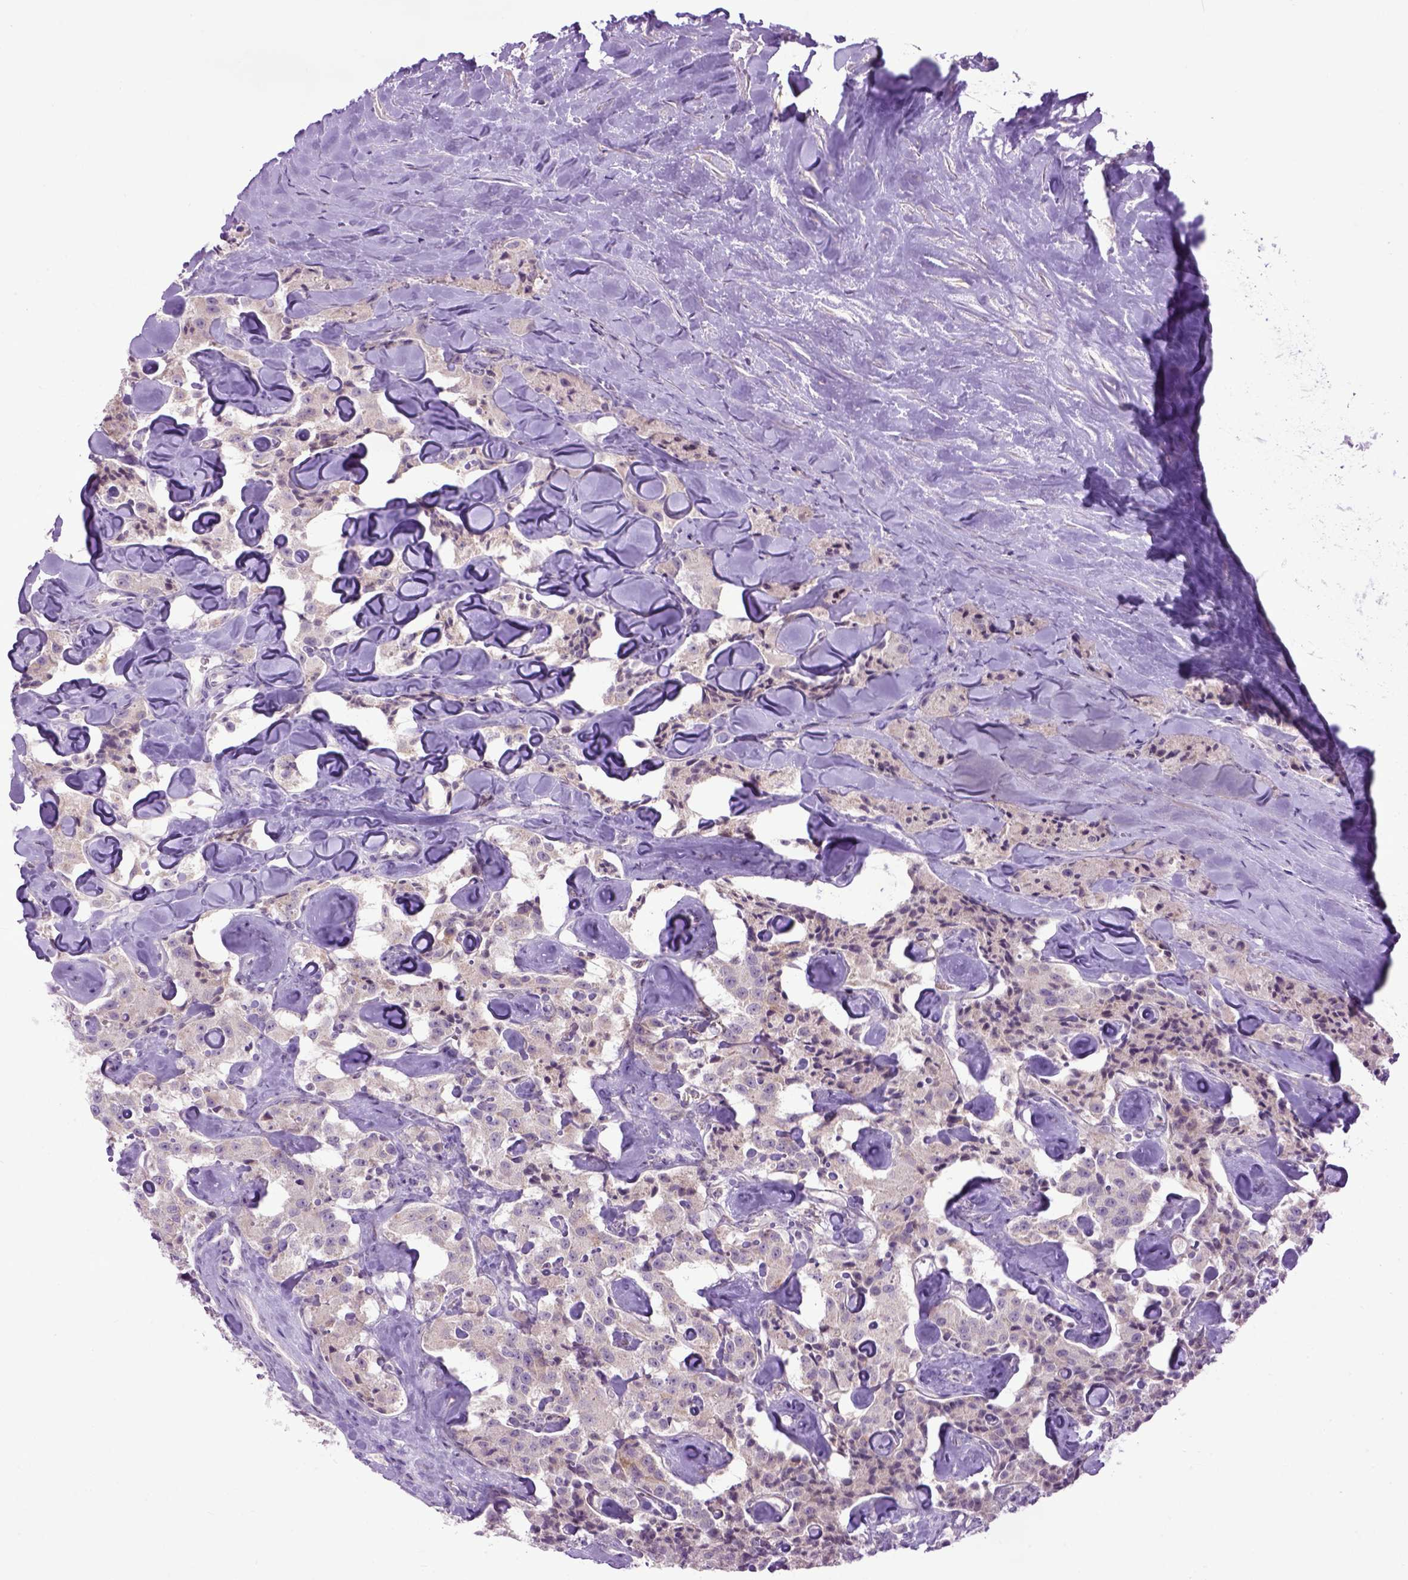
{"staining": {"intensity": "negative", "quantity": "none", "location": "none"}, "tissue": "carcinoid", "cell_type": "Tumor cells", "image_type": "cancer", "snomed": [{"axis": "morphology", "description": "Carcinoid, malignant, NOS"}, {"axis": "topography", "description": "Pancreas"}], "caption": "High magnification brightfield microscopy of carcinoid stained with DAB (3,3'-diaminobenzidine) (brown) and counterstained with hematoxylin (blue): tumor cells show no significant positivity. (DAB (3,3'-diaminobenzidine) IHC with hematoxylin counter stain).", "gene": "EMILIN3", "patient": {"sex": "male", "age": 41}}